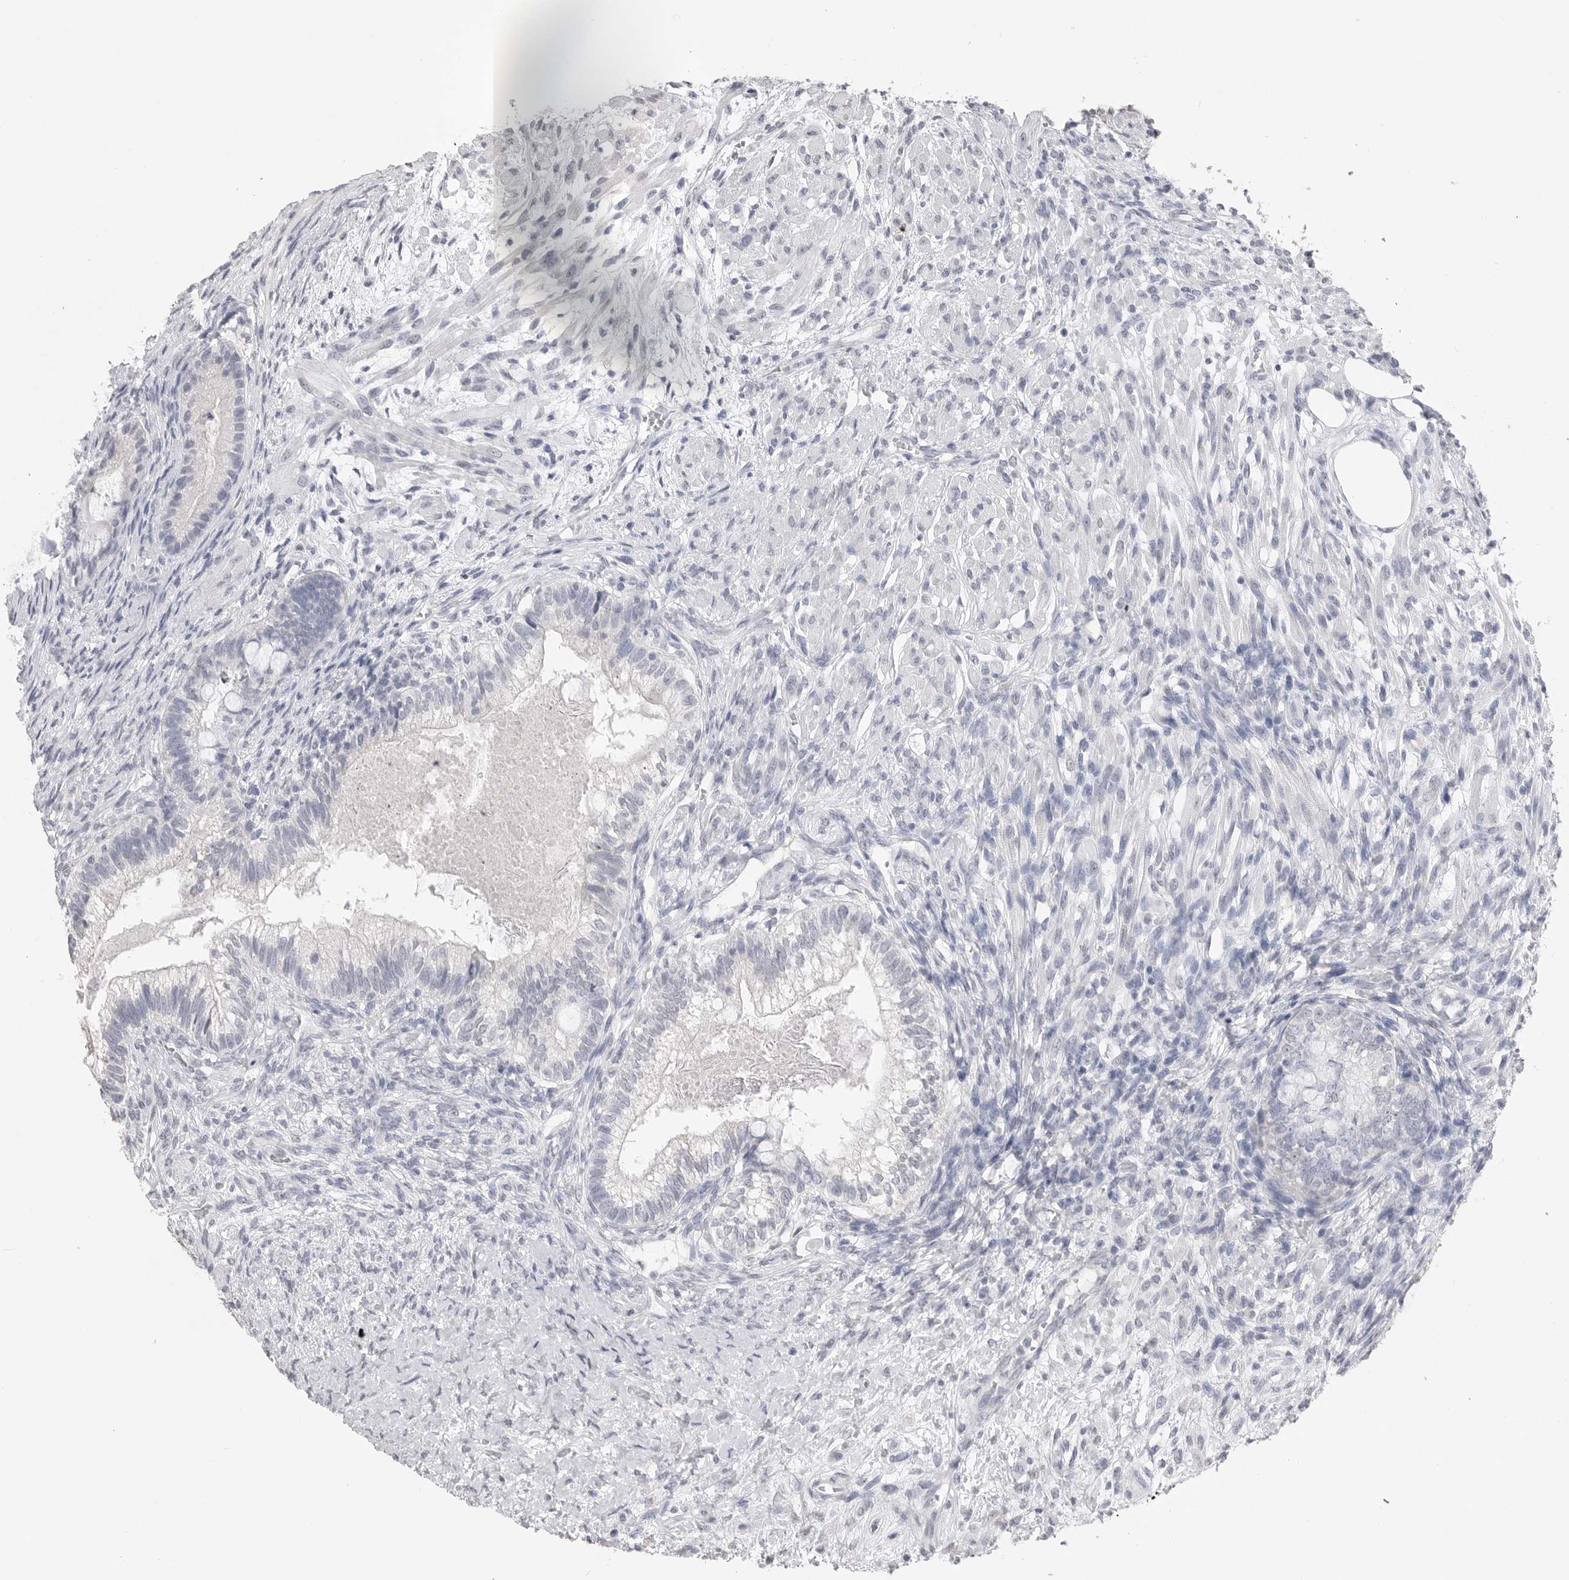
{"staining": {"intensity": "negative", "quantity": "none", "location": "none"}, "tissue": "testis cancer", "cell_type": "Tumor cells", "image_type": "cancer", "snomed": [{"axis": "morphology", "description": "Seminoma, NOS"}, {"axis": "morphology", "description": "Carcinoma, Embryonal, NOS"}, {"axis": "topography", "description": "Testis"}], "caption": "Image shows no protein positivity in tumor cells of testis cancer (seminoma) tissue.", "gene": "ICAM5", "patient": {"sex": "male", "age": 28}}